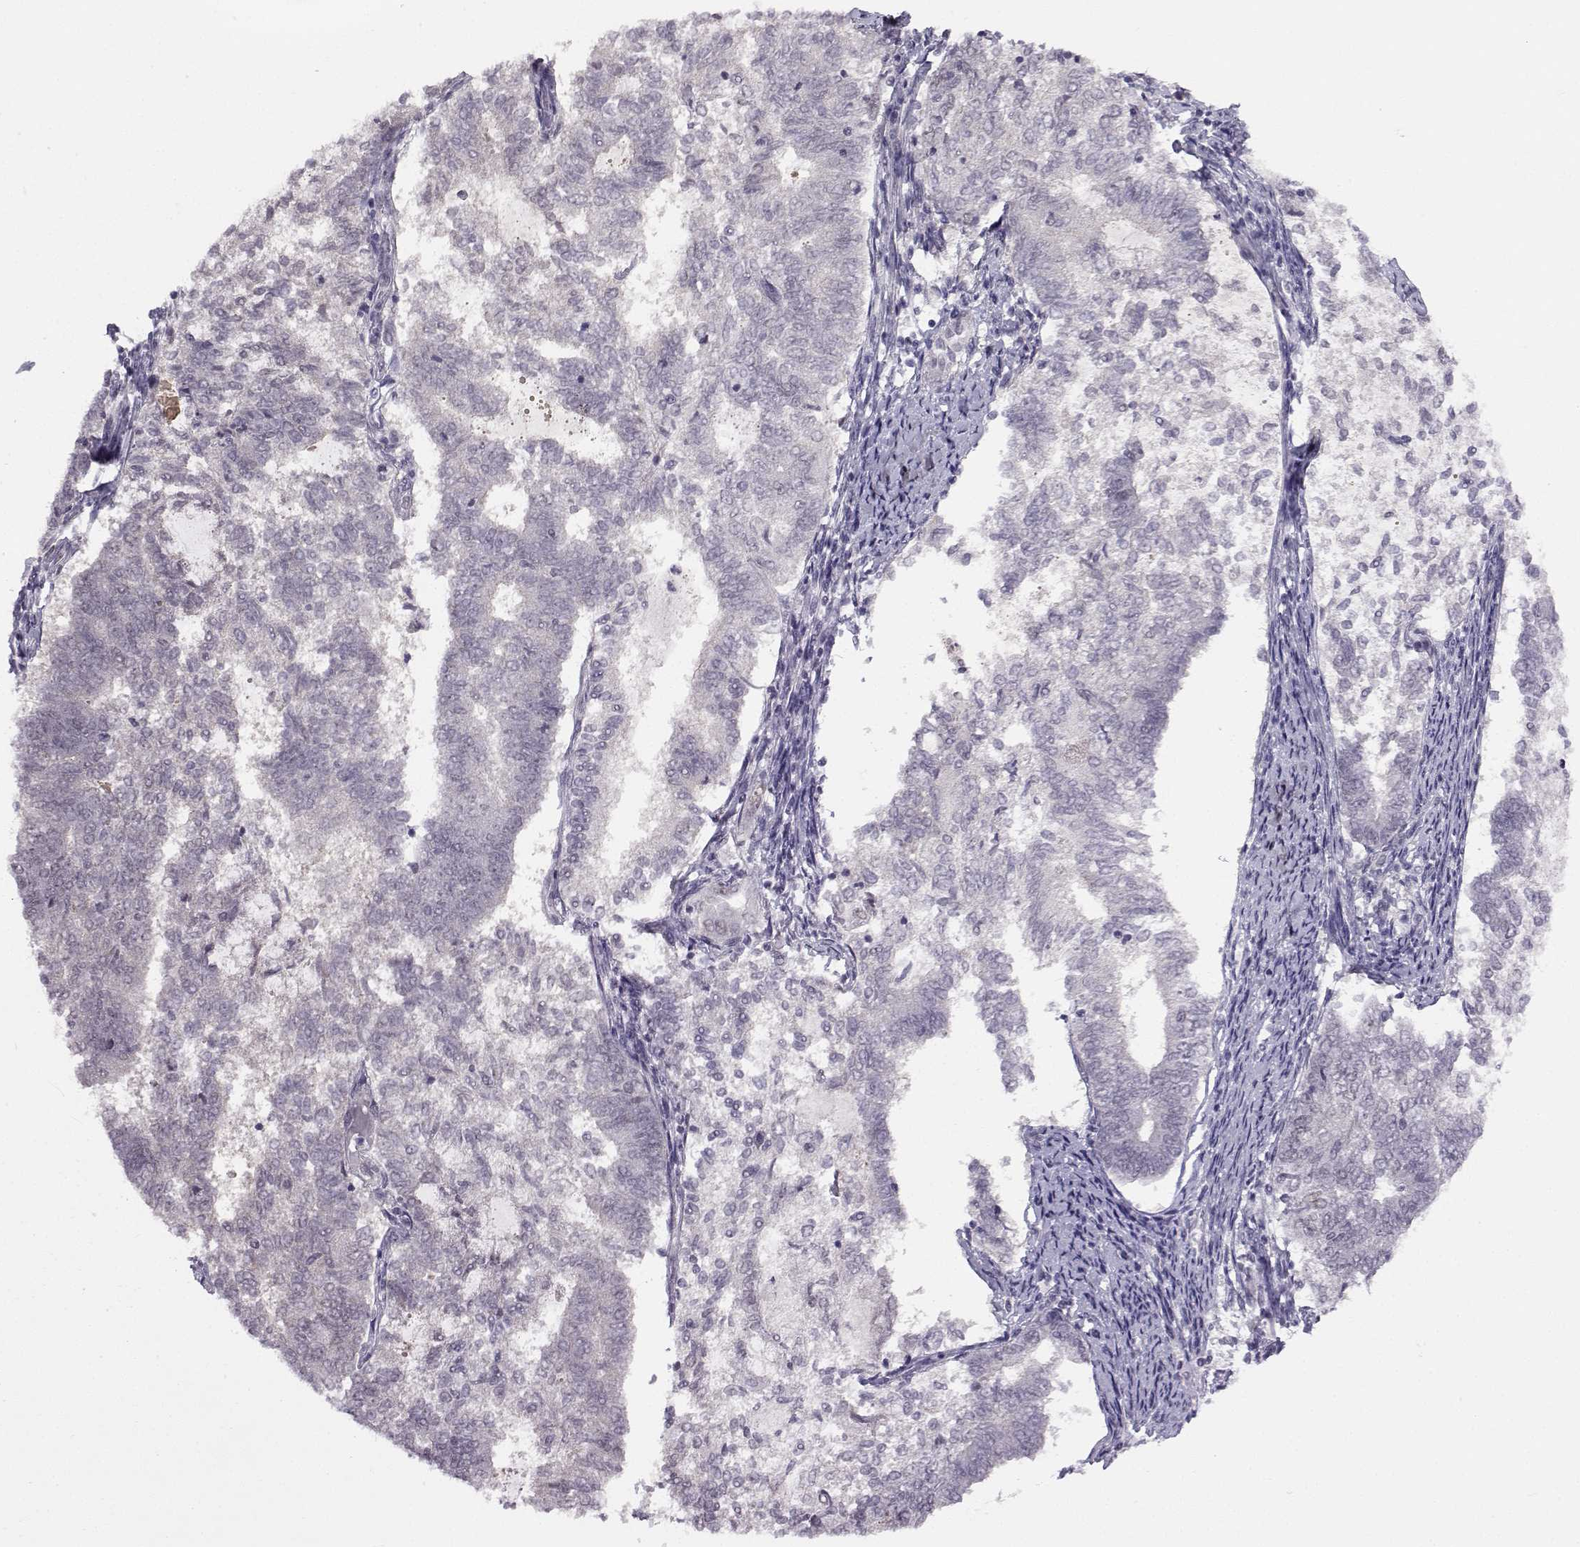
{"staining": {"intensity": "negative", "quantity": "none", "location": "none"}, "tissue": "endometrial cancer", "cell_type": "Tumor cells", "image_type": "cancer", "snomed": [{"axis": "morphology", "description": "Adenocarcinoma, NOS"}, {"axis": "topography", "description": "Endometrium"}], "caption": "IHC micrograph of human endometrial adenocarcinoma stained for a protein (brown), which exhibits no staining in tumor cells. Brightfield microscopy of IHC stained with DAB (brown) and hematoxylin (blue), captured at high magnification.", "gene": "MED26", "patient": {"sex": "female", "age": 65}}